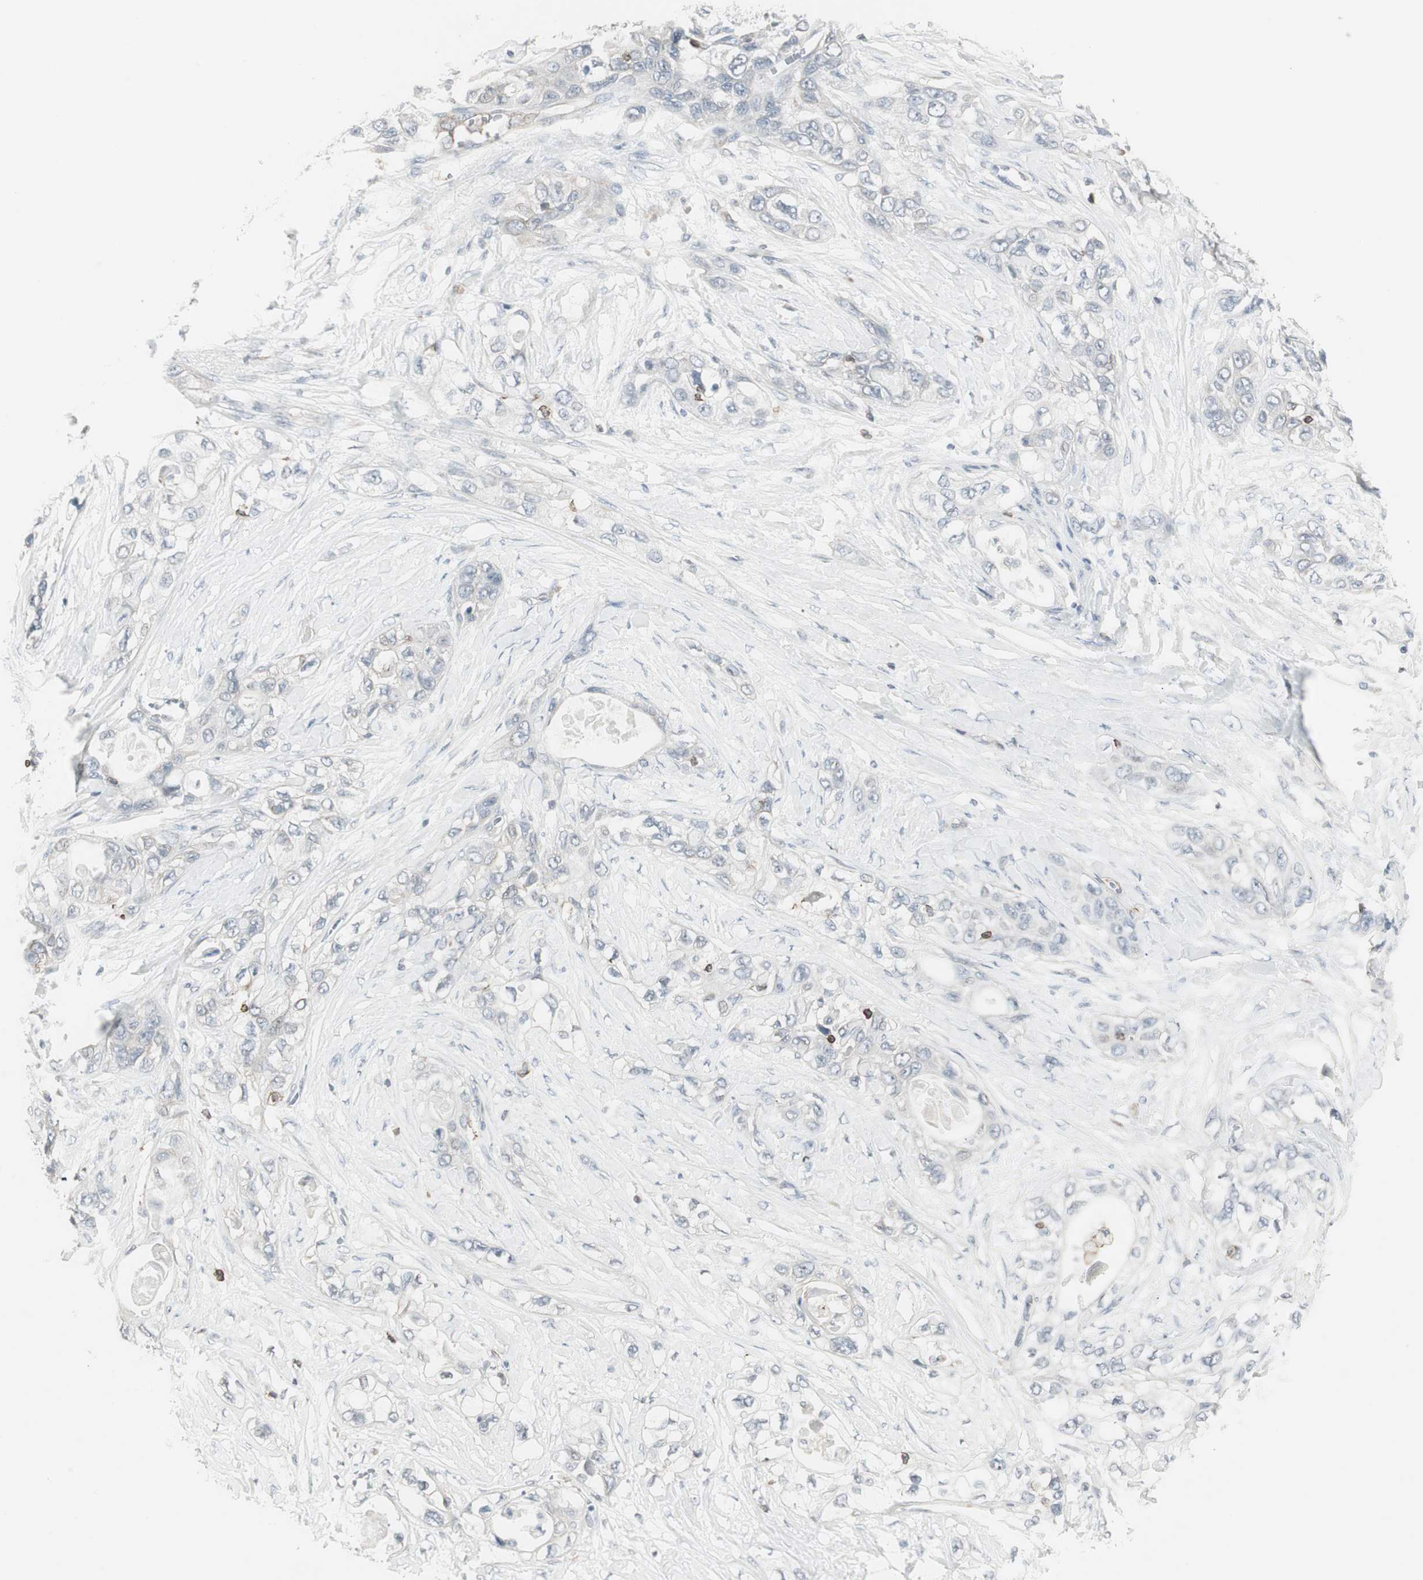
{"staining": {"intensity": "negative", "quantity": "none", "location": "none"}, "tissue": "pancreatic cancer", "cell_type": "Tumor cells", "image_type": "cancer", "snomed": [{"axis": "morphology", "description": "Adenocarcinoma, NOS"}, {"axis": "topography", "description": "Pancreas"}], "caption": "Pancreatic cancer (adenocarcinoma) stained for a protein using immunohistochemistry exhibits no expression tumor cells.", "gene": "MAP4K4", "patient": {"sex": "female", "age": 70}}